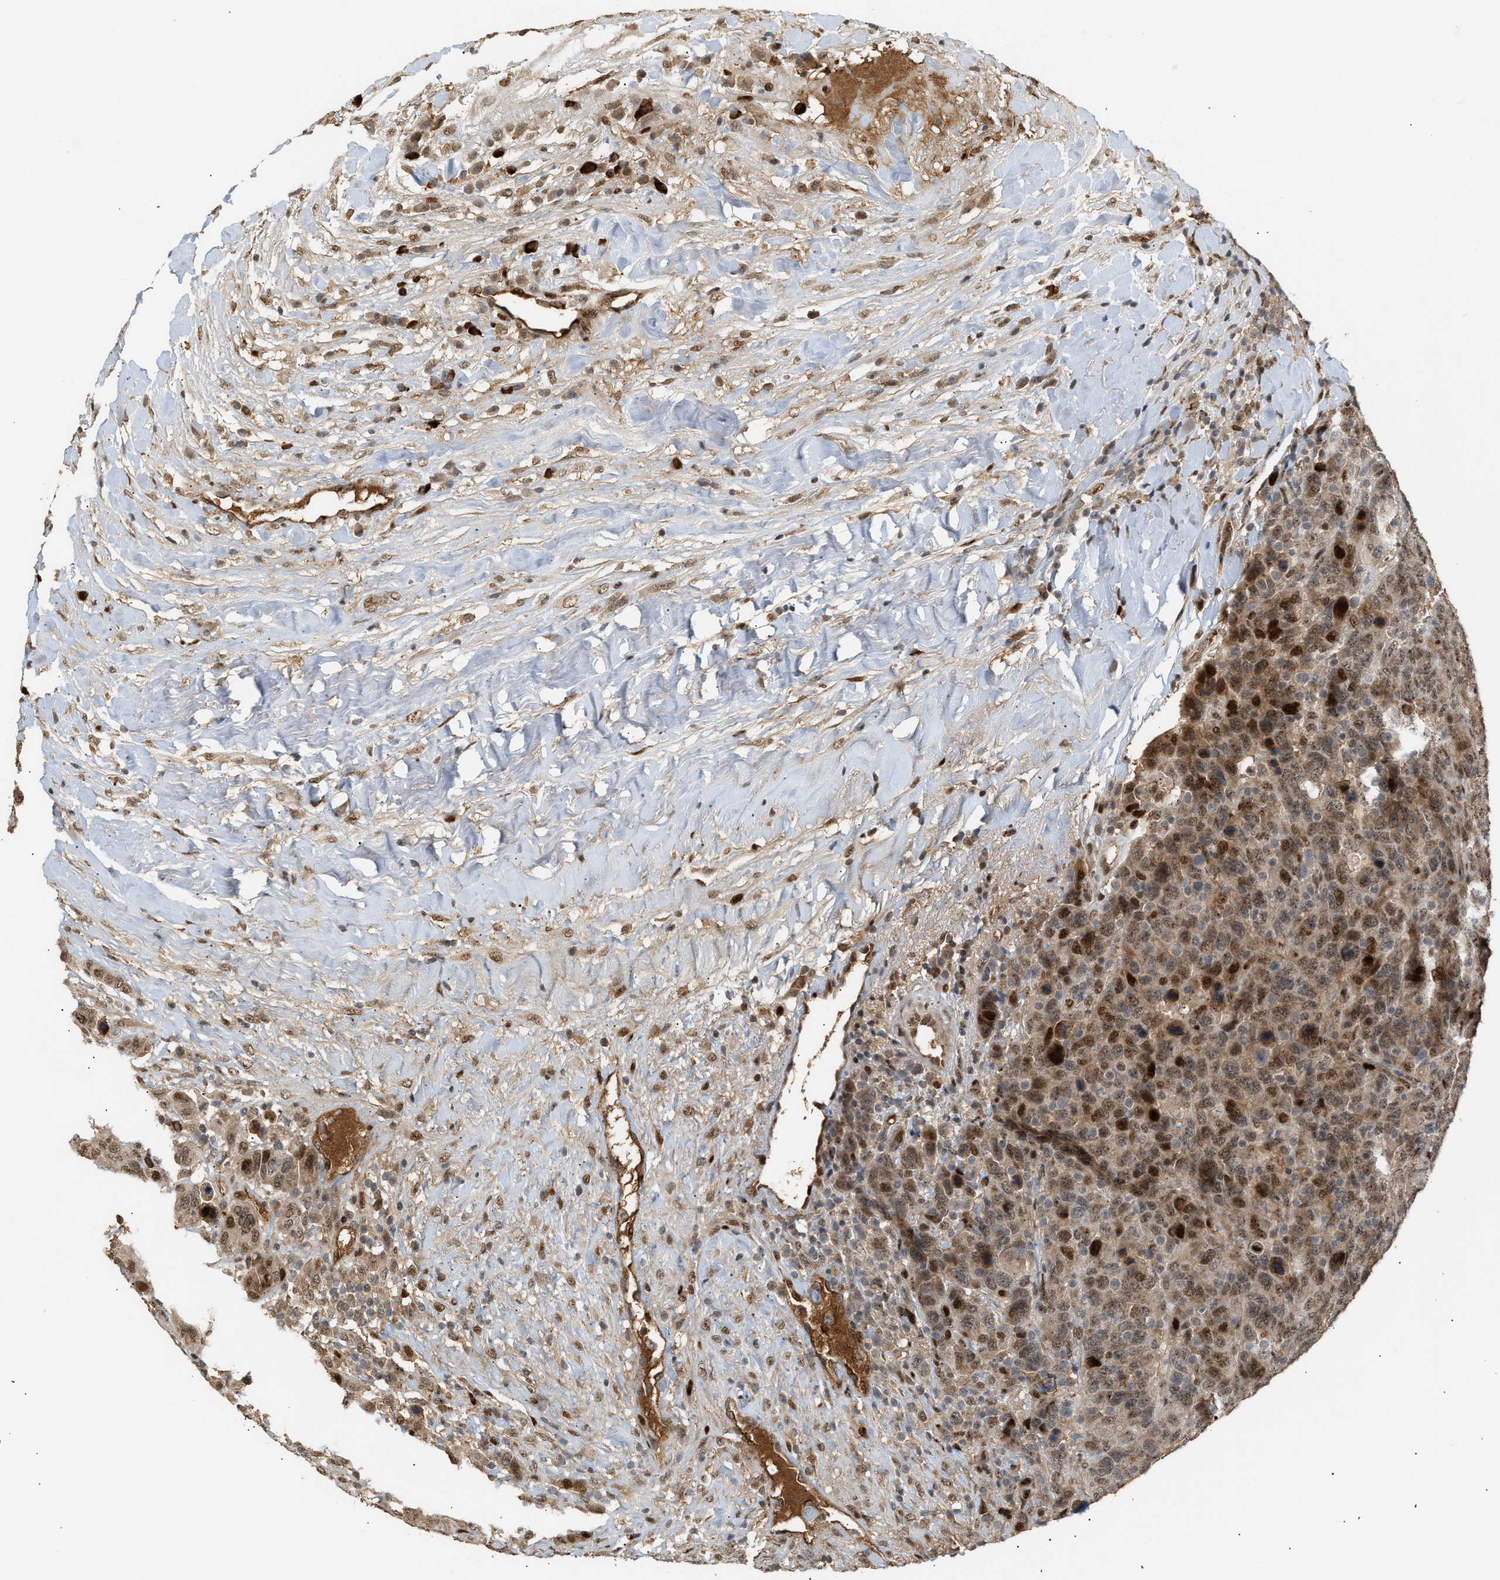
{"staining": {"intensity": "moderate", "quantity": ">75%", "location": "cytoplasmic/membranous,nuclear"}, "tissue": "breast cancer", "cell_type": "Tumor cells", "image_type": "cancer", "snomed": [{"axis": "morphology", "description": "Duct carcinoma"}, {"axis": "topography", "description": "Breast"}], "caption": "An immunohistochemistry image of neoplastic tissue is shown. Protein staining in brown shows moderate cytoplasmic/membranous and nuclear positivity in breast cancer (invasive ductal carcinoma) within tumor cells. (brown staining indicates protein expression, while blue staining denotes nuclei).", "gene": "ZFAND5", "patient": {"sex": "female", "age": 37}}